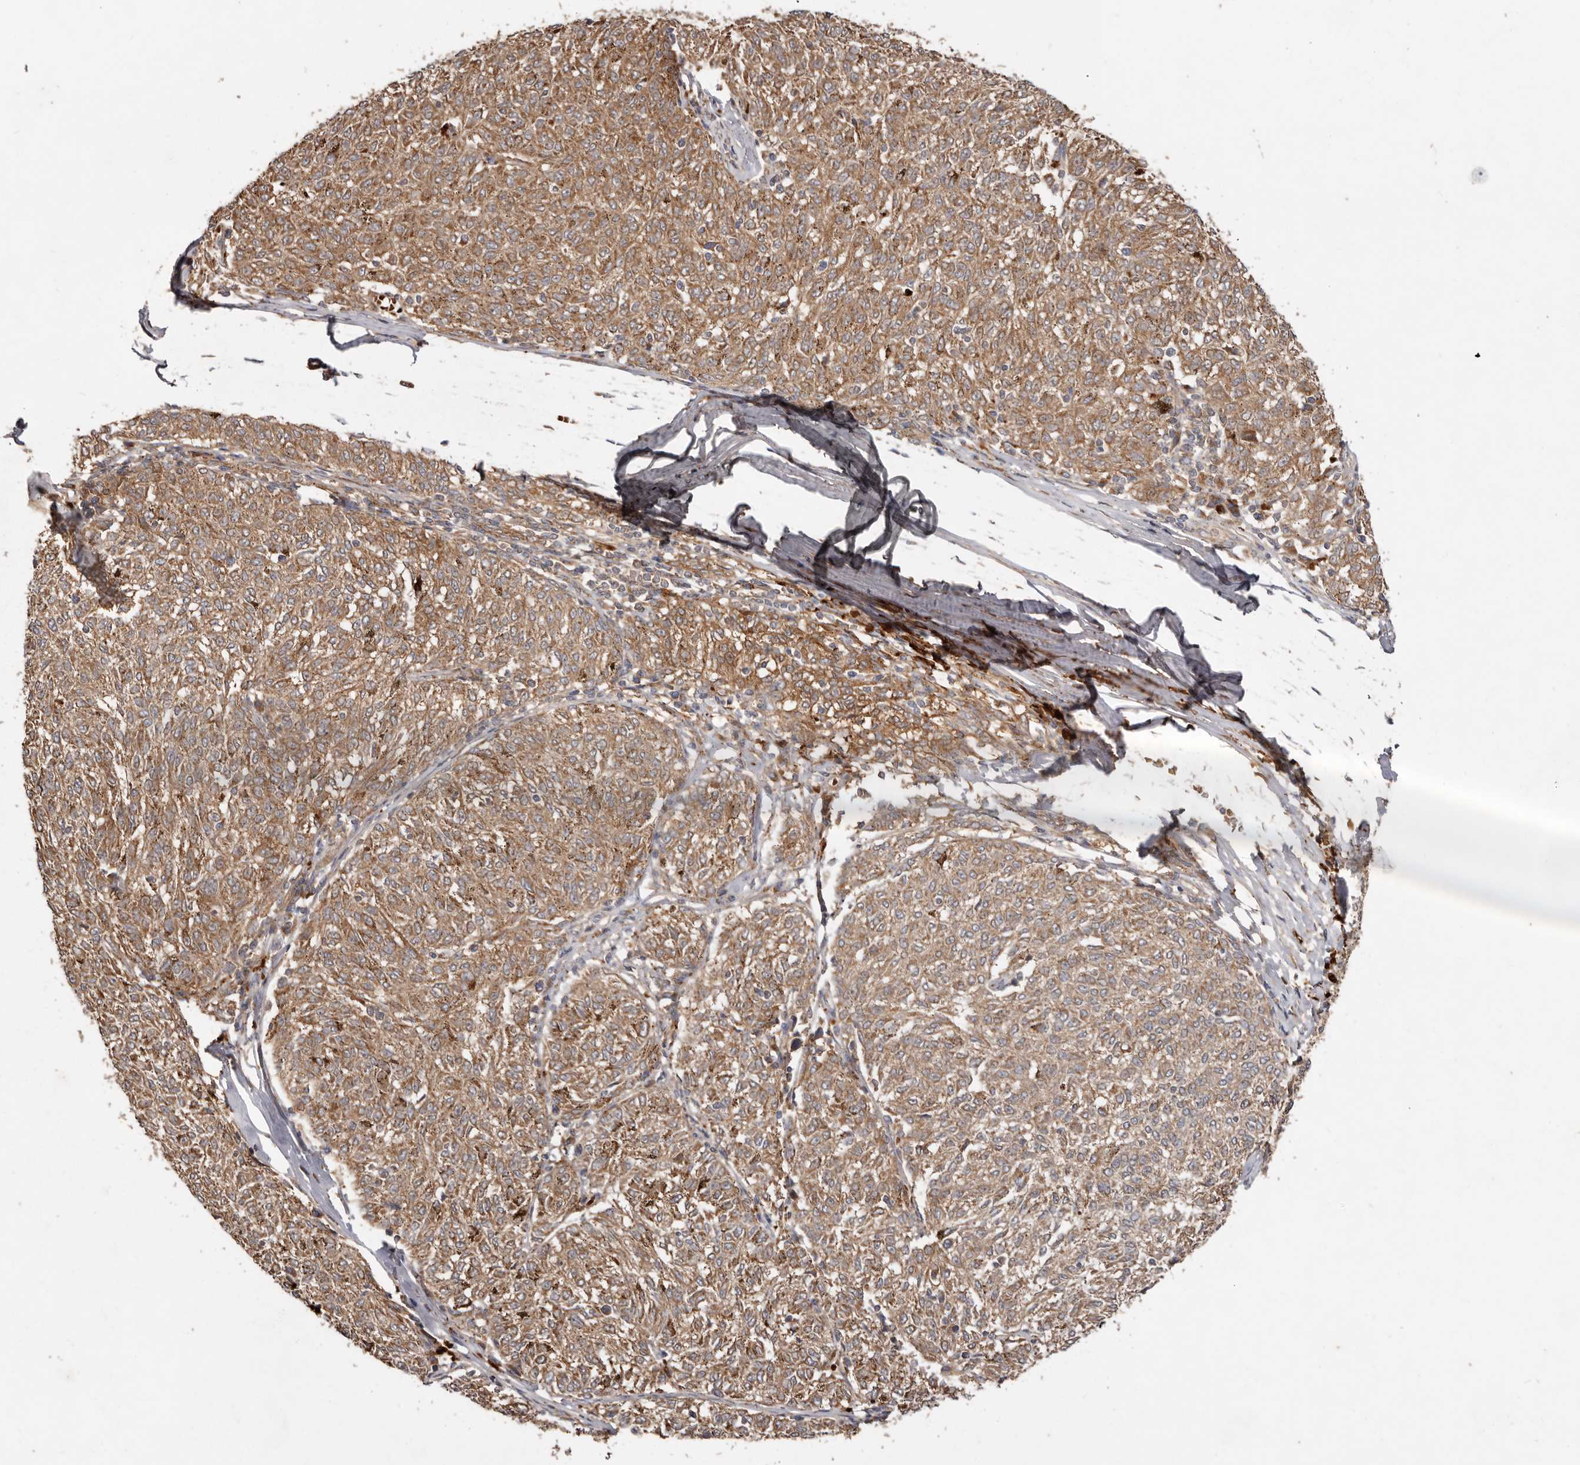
{"staining": {"intensity": "moderate", "quantity": ">75%", "location": "cytoplasmic/membranous"}, "tissue": "melanoma", "cell_type": "Tumor cells", "image_type": "cancer", "snomed": [{"axis": "morphology", "description": "Malignant melanoma, NOS"}, {"axis": "topography", "description": "Skin"}], "caption": "An image showing moderate cytoplasmic/membranous staining in approximately >75% of tumor cells in malignant melanoma, as visualized by brown immunohistochemical staining.", "gene": "GOT1L1", "patient": {"sex": "female", "age": 72}}